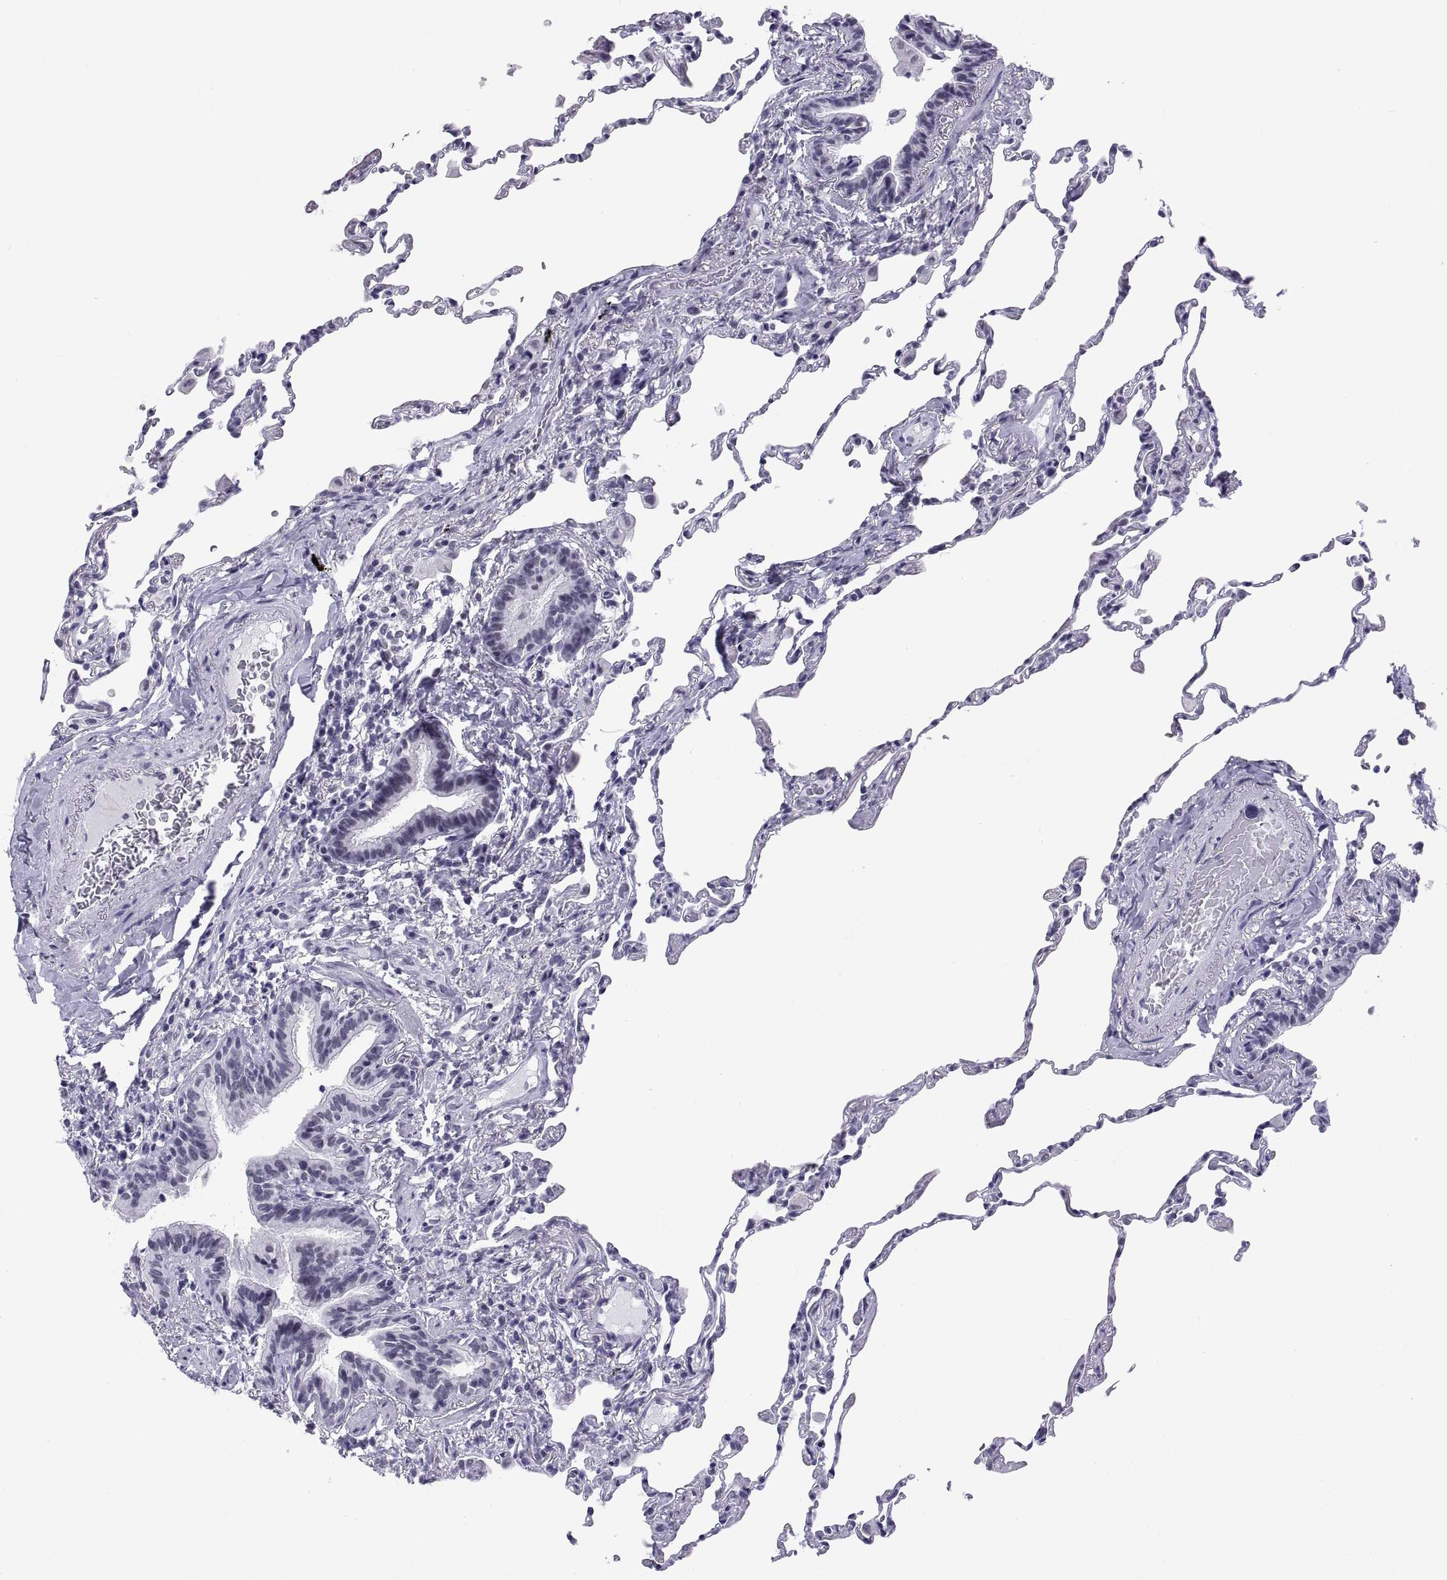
{"staining": {"intensity": "negative", "quantity": "none", "location": "none"}, "tissue": "lung", "cell_type": "Alveolar cells", "image_type": "normal", "snomed": [{"axis": "morphology", "description": "Normal tissue, NOS"}, {"axis": "topography", "description": "Lung"}], "caption": "Immunohistochemistry (IHC) of normal lung demonstrates no staining in alveolar cells.", "gene": "NEUROD6", "patient": {"sex": "female", "age": 57}}